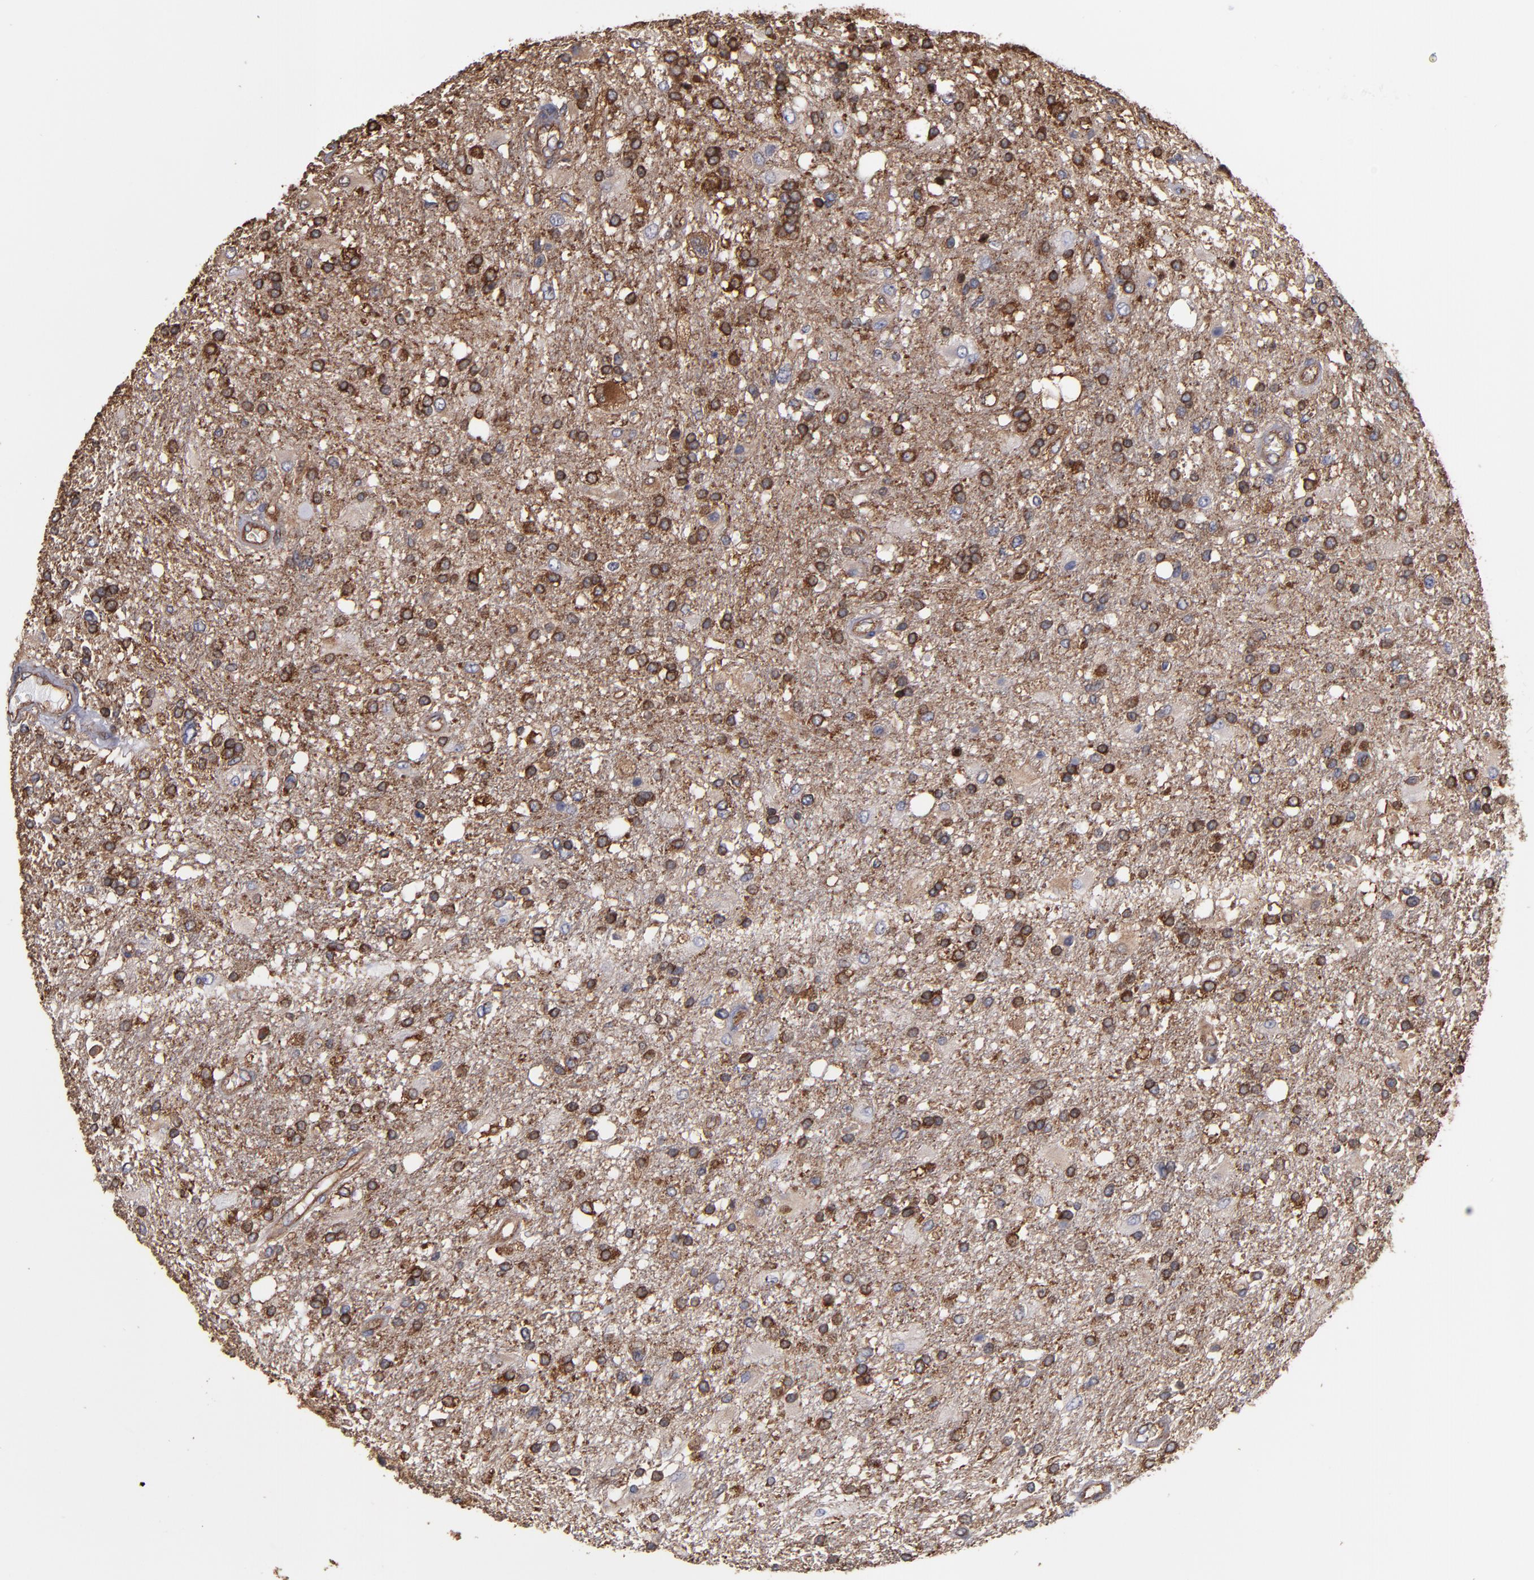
{"staining": {"intensity": "strong", "quantity": ">75%", "location": "cytoplasmic/membranous"}, "tissue": "glioma", "cell_type": "Tumor cells", "image_type": "cancer", "snomed": [{"axis": "morphology", "description": "Glioma, malignant, High grade"}, {"axis": "topography", "description": "Cerebral cortex"}], "caption": "This micrograph shows IHC staining of malignant glioma (high-grade), with high strong cytoplasmic/membranous staining in approximately >75% of tumor cells.", "gene": "ACTN4", "patient": {"sex": "male", "age": 79}}